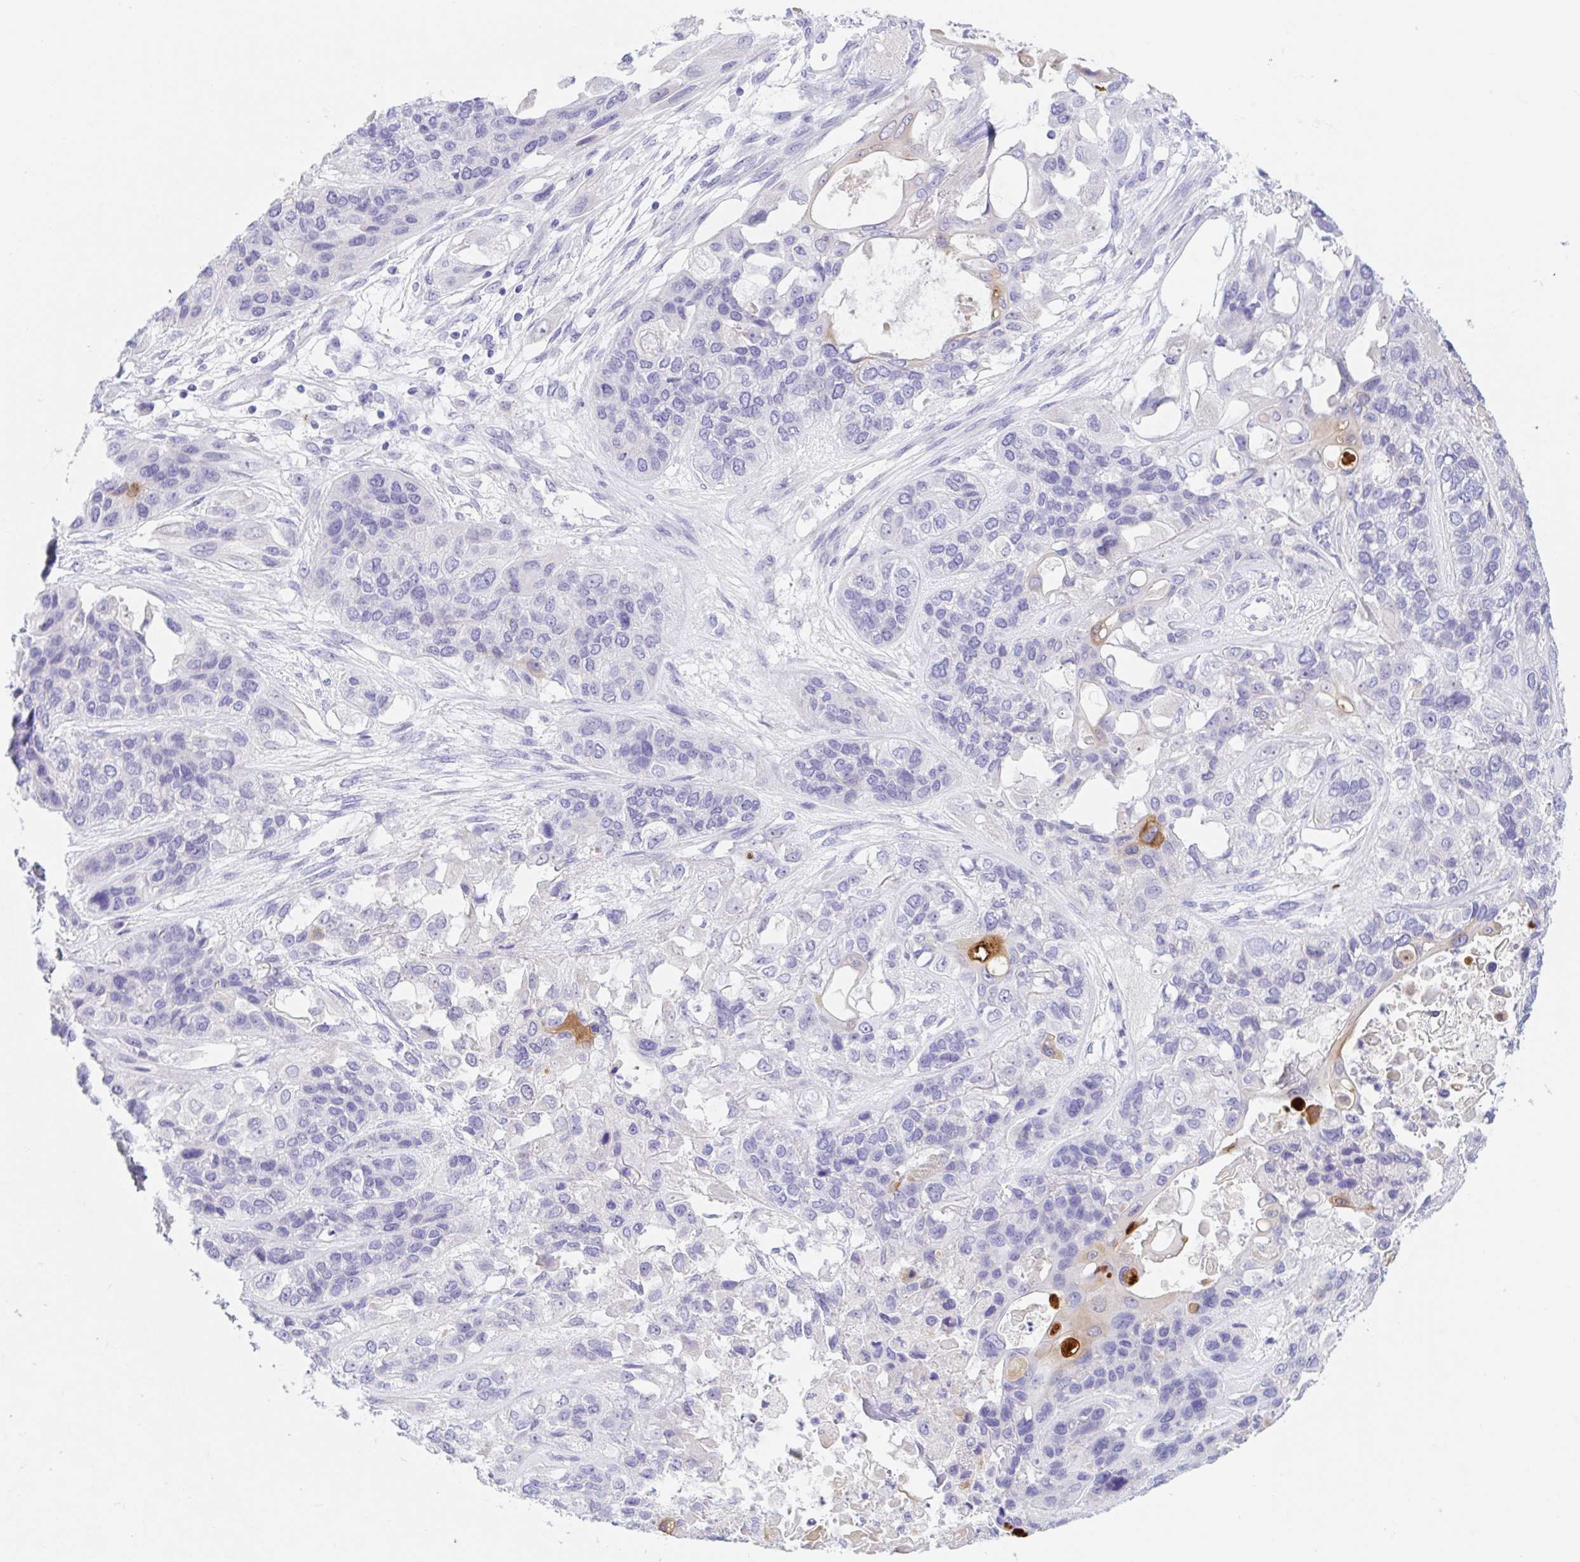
{"staining": {"intensity": "negative", "quantity": "none", "location": "none"}, "tissue": "lung cancer", "cell_type": "Tumor cells", "image_type": "cancer", "snomed": [{"axis": "morphology", "description": "Squamous cell carcinoma, NOS"}, {"axis": "topography", "description": "Lung"}], "caption": "Immunohistochemical staining of lung squamous cell carcinoma reveals no significant staining in tumor cells.", "gene": "KLK8", "patient": {"sex": "female", "age": 70}}